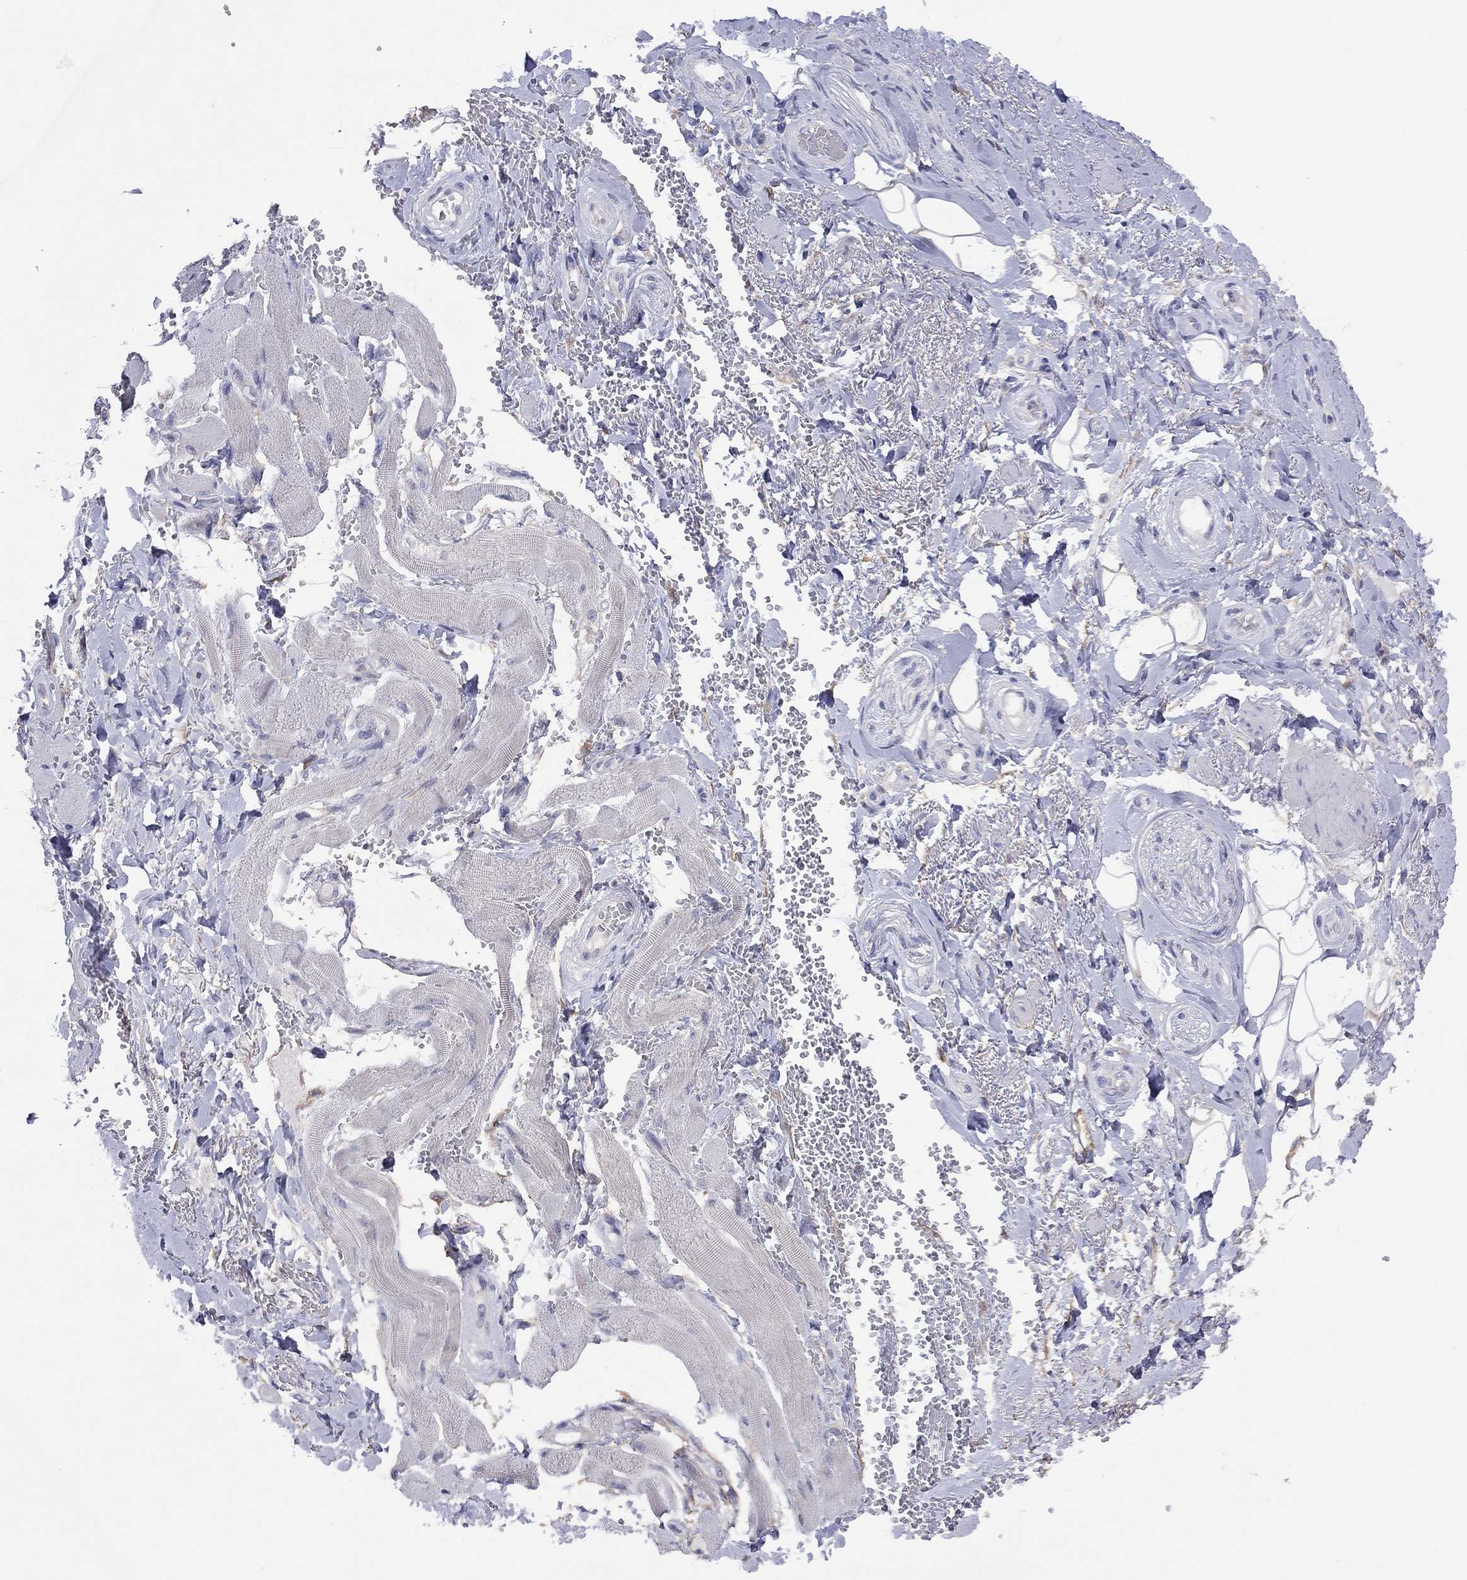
{"staining": {"intensity": "negative", "quantity": "none", "location": "none"}, "tissue": "adipose tissue", "cell_type": "Adipocytes", "image_type": "normal", "snomed": [{"axis": "morphology", "description": "Normal tissue, NOS"}, {"axis": "topography", "description": "Anal"}, {"axis": "topography", "description": "Peripheral nerve tissue"}], "caption": "High power microscopy image of an immunohistochemistry photomicrograph of benign adipose tissue, revealing no significant staining in adipocytes.", "gene": "CYP2B6", "patient": {"sex": "male", "age": 53}}